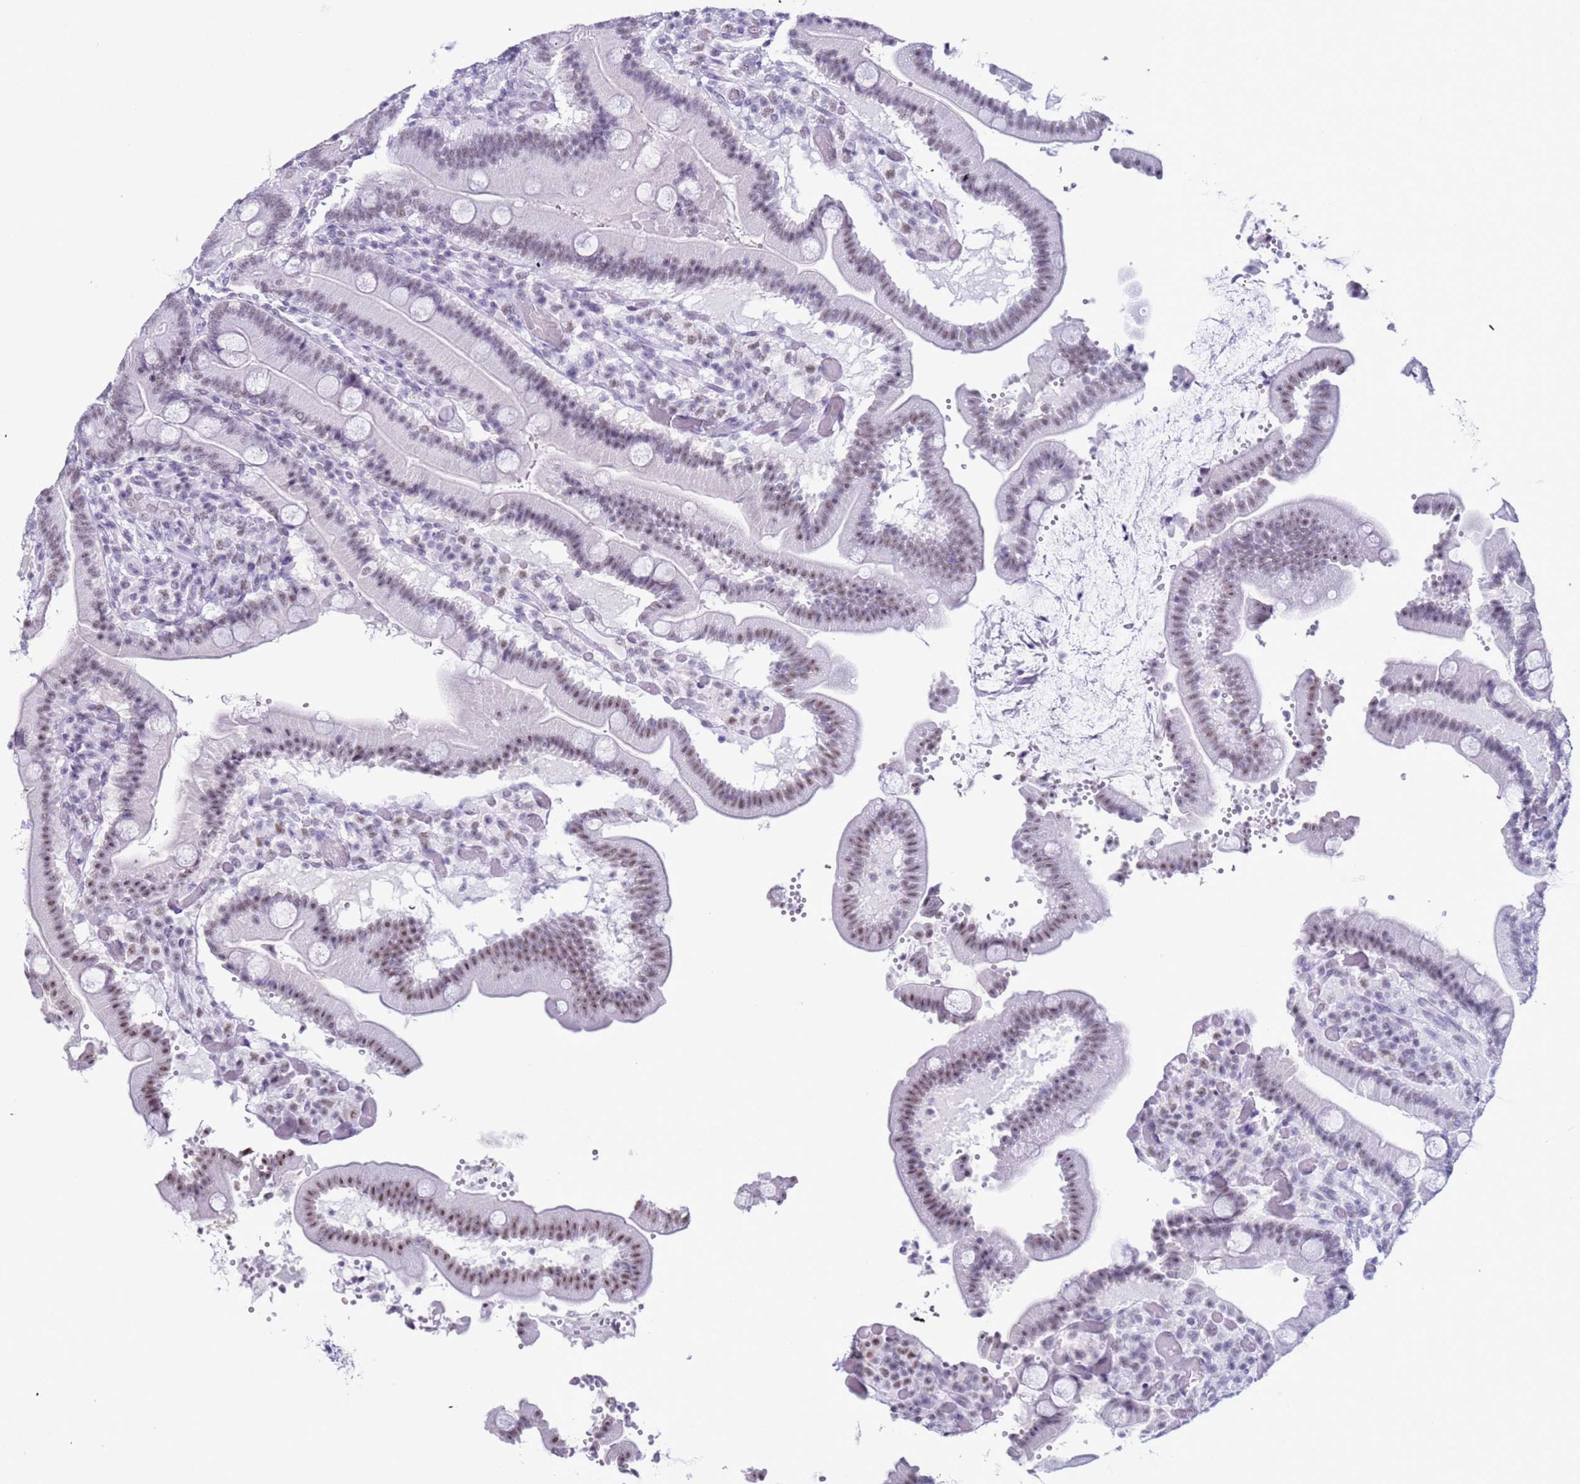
{"staining": {"intensity": "moderate", "quantity": "<25%", "location": "nuclear"}, "tissue": "duodenum", "cell_type": "Glandular cells", "image_type": "normal", "snomed": [{"axis": "morphology", "description": "Normal tissue, NOS"}, {"axis": "topography", "description": "Duodenum"}], "caption": "Immunohistochemical staining of normal duodenum shows low levels of moderate nuclear staining in about <25% of glandular cells.", "gene": "DHX15", "patient": {"sex": "female", "age": 62}}